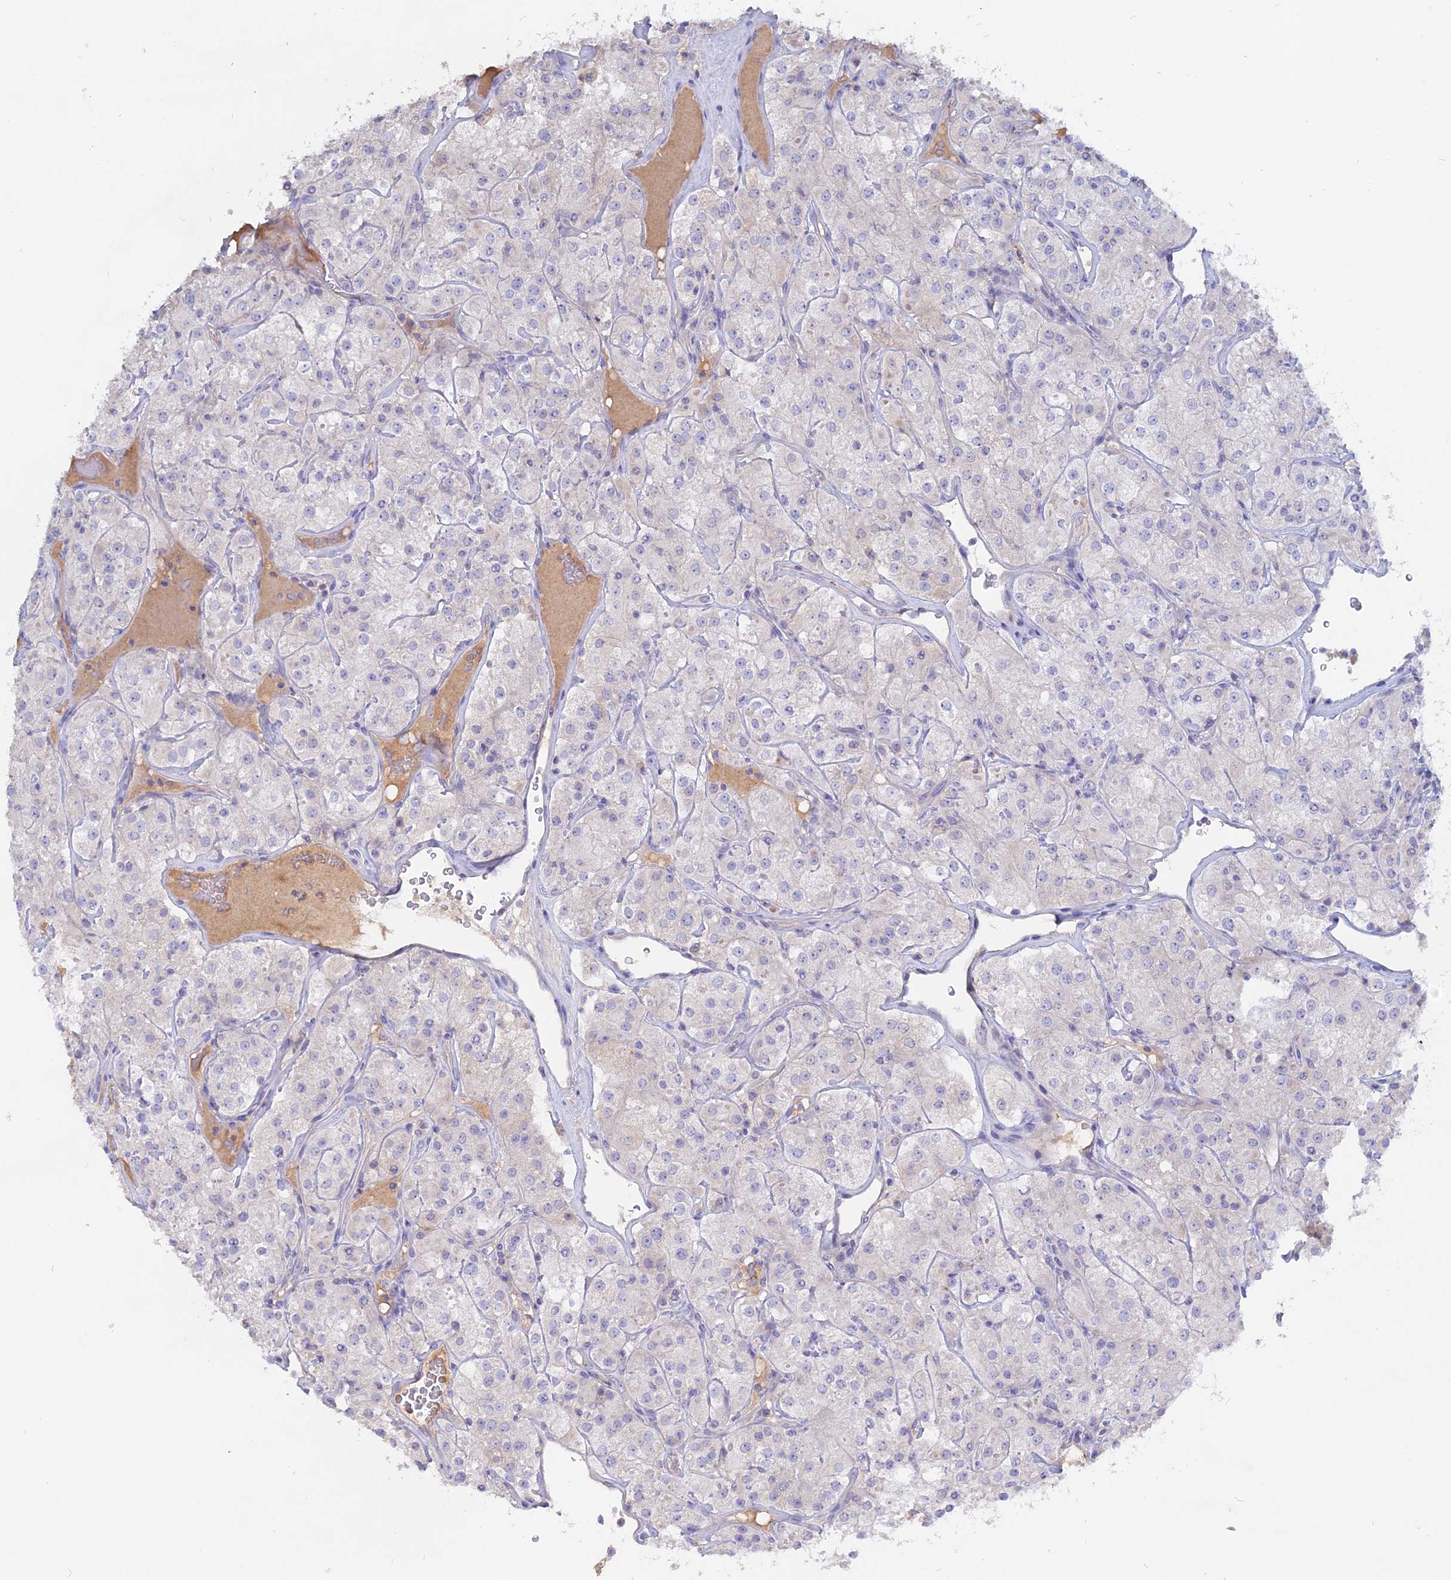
{"staining": {"intensity": "negative", "quantity": "none", "location": "none"}, "tissue": "renal cancer", "cell_type": "Tumor cells", "image_type": "cancer", "snomed": [{"axis": "morphology", "description": "Adenocarcinoma, NOS"}, {"axis": "topography", "description": "Kidney"}], "caption": "DAB immunohistochemical staining of human adenocarcinoma (renal) demonstrates no significant expression in tumor cells.", "gene": "ADGRA1", "patient": {"sex": "male", "age": 77}}